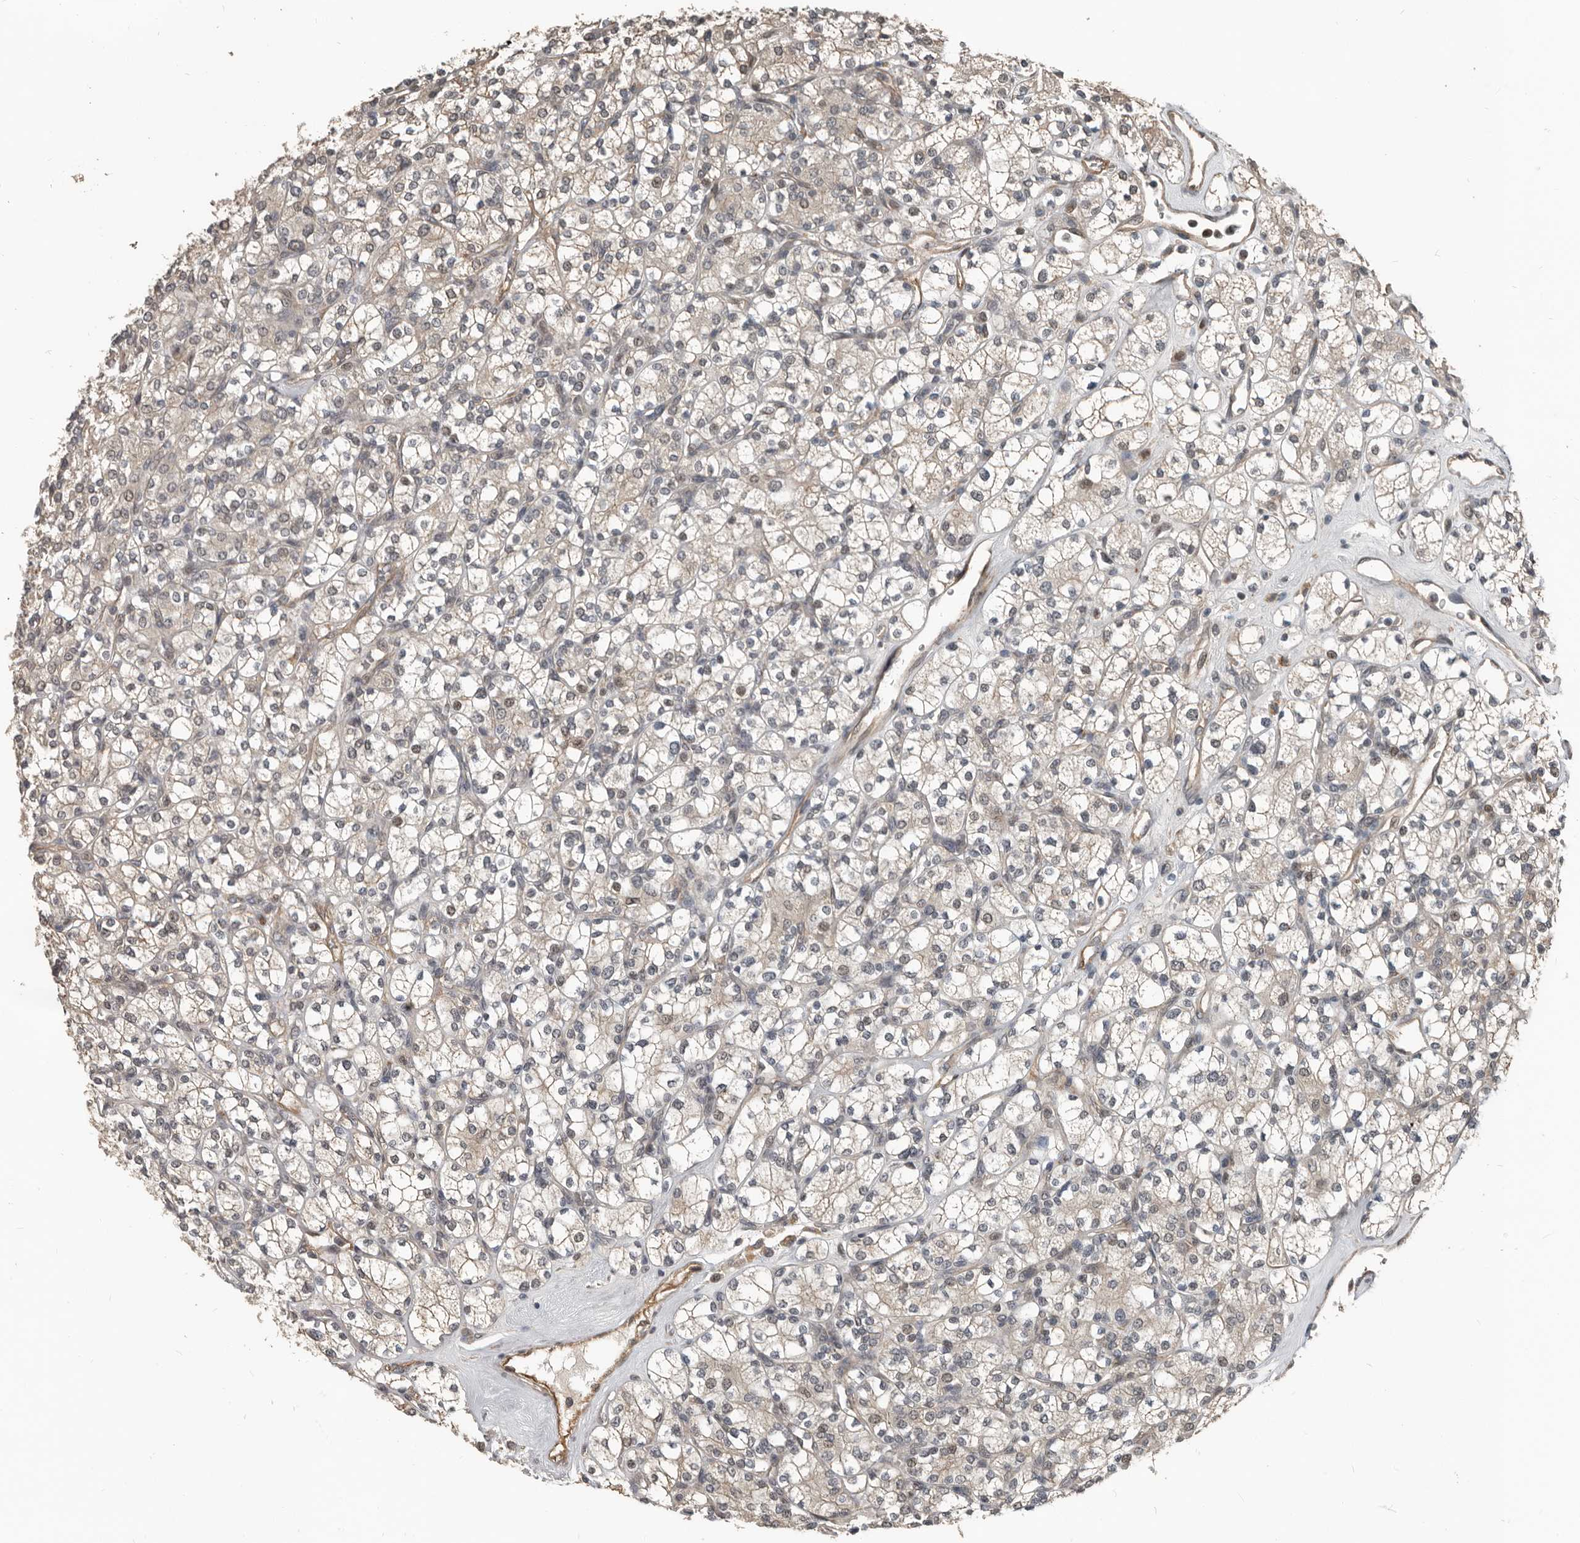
{"staining": {"intensity": "weak", "quantity": "<25%", "location": "cytoplasmic/membranous,nuclear"}, "tissue": "renal cancer", "cell_type": "Tumor cells", "image_type": "cancer", "snomed": [{"axis": "morphology", "description": "Adenocarcinoma, NOS"}, {"axis": "topography", "description": "Kidney"}], "caption": "Photomicrograph shows no significant protein positivity in tumor cells of renal cancer.", "gene": "YOD1", "patient": {"sex": "male", "age": 77}}